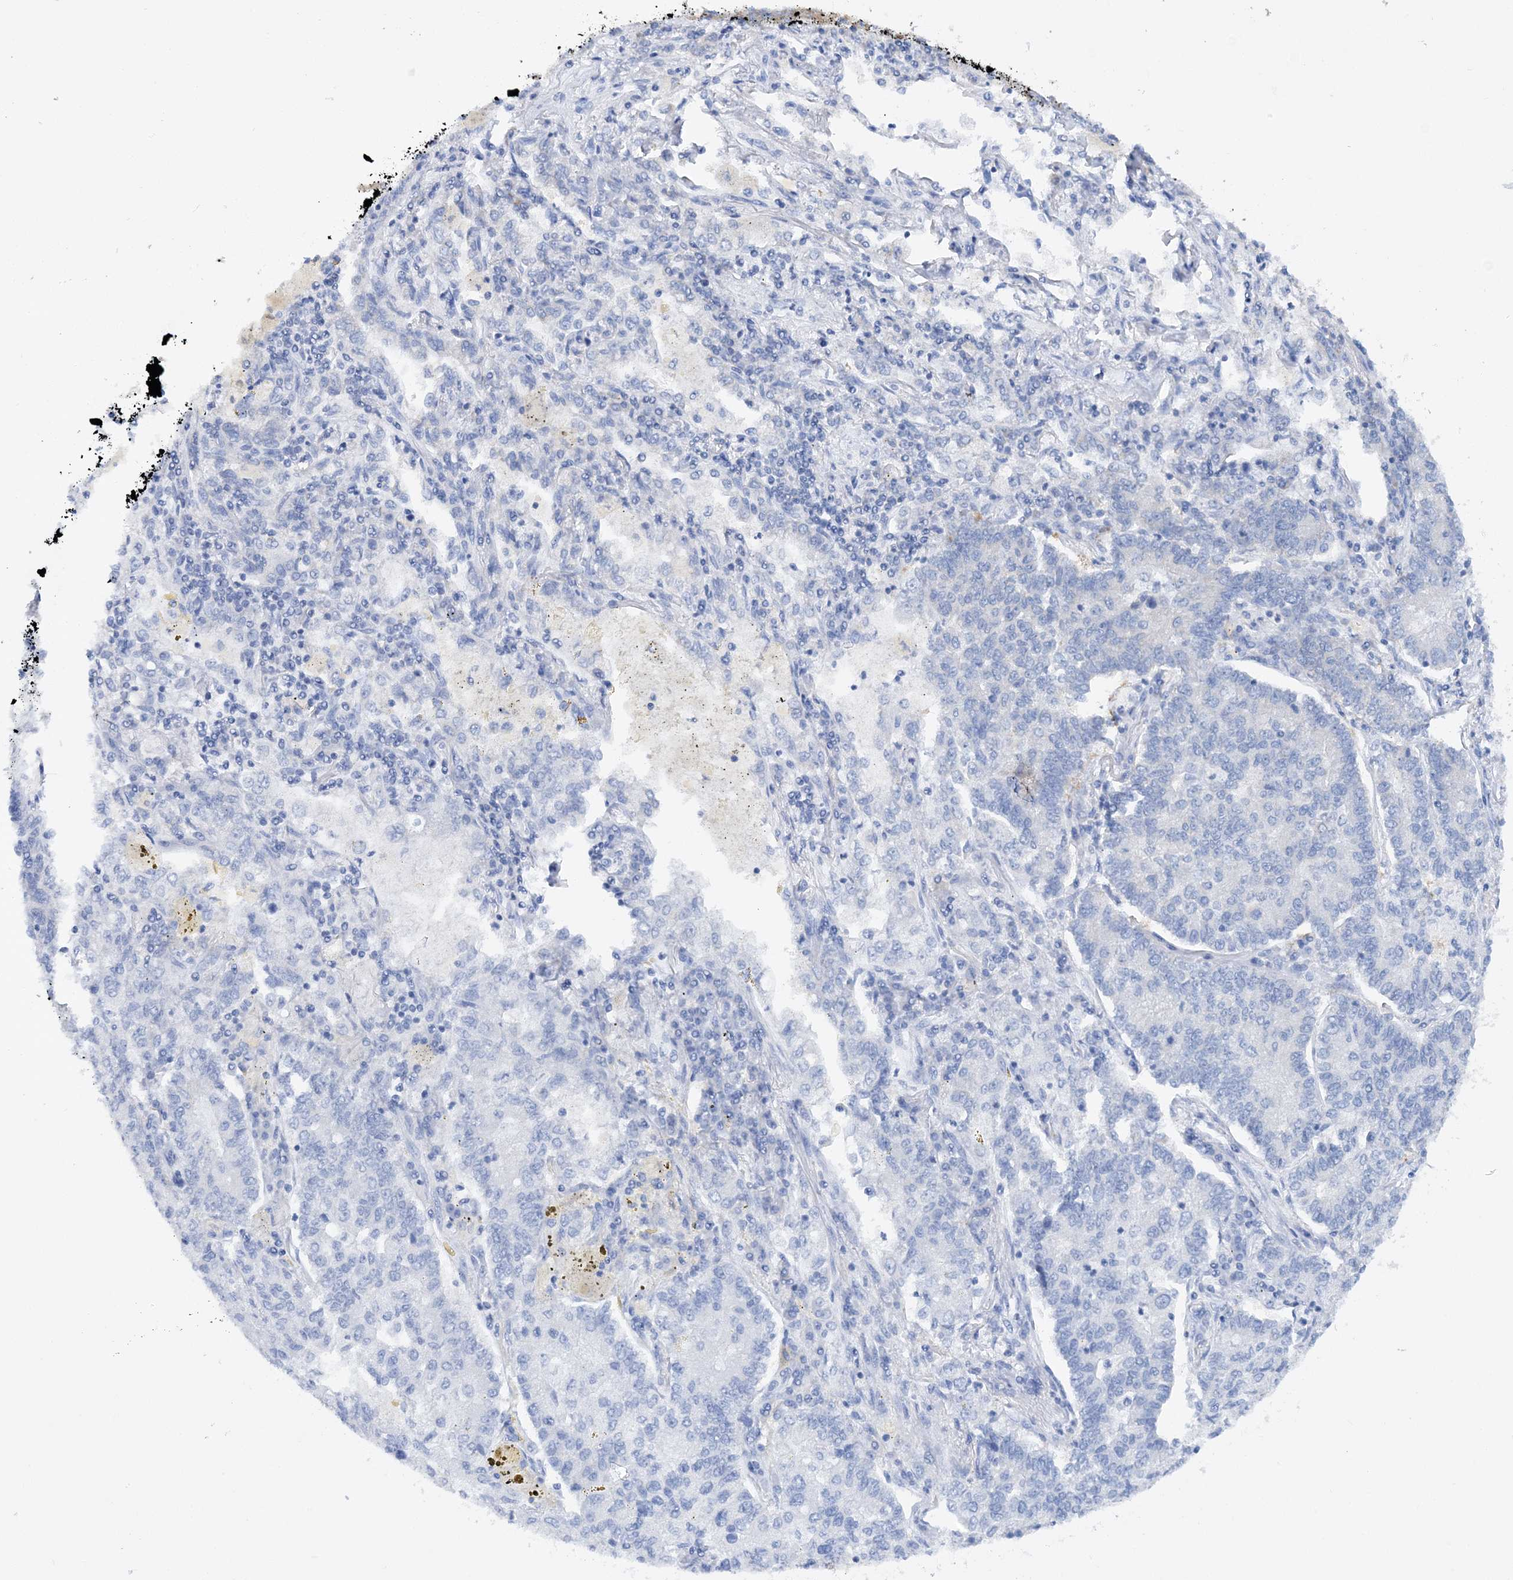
{"staining": {"intensity": "negative", "quantity": "none", "location": "none"}, "tissue": "lung cancer", "cell_type": "Tumor cells", "image_type": "cancer", "snomed": [{"axis": "morphology", "description": "Adenocarcinoma, NOS"}, {"axis": "topography", "description": "Lung"}], "caption": "High magnification brightfield microscopy of adenocarcinoma (lung) stained with DAB (3,3'-diaminobenzidine) (brown) and counterstained with hematoxylin (blue): tumor cells show no significant positivity.", "gene": "TTC32", "patient": {"sex": "male", "age": 49}}